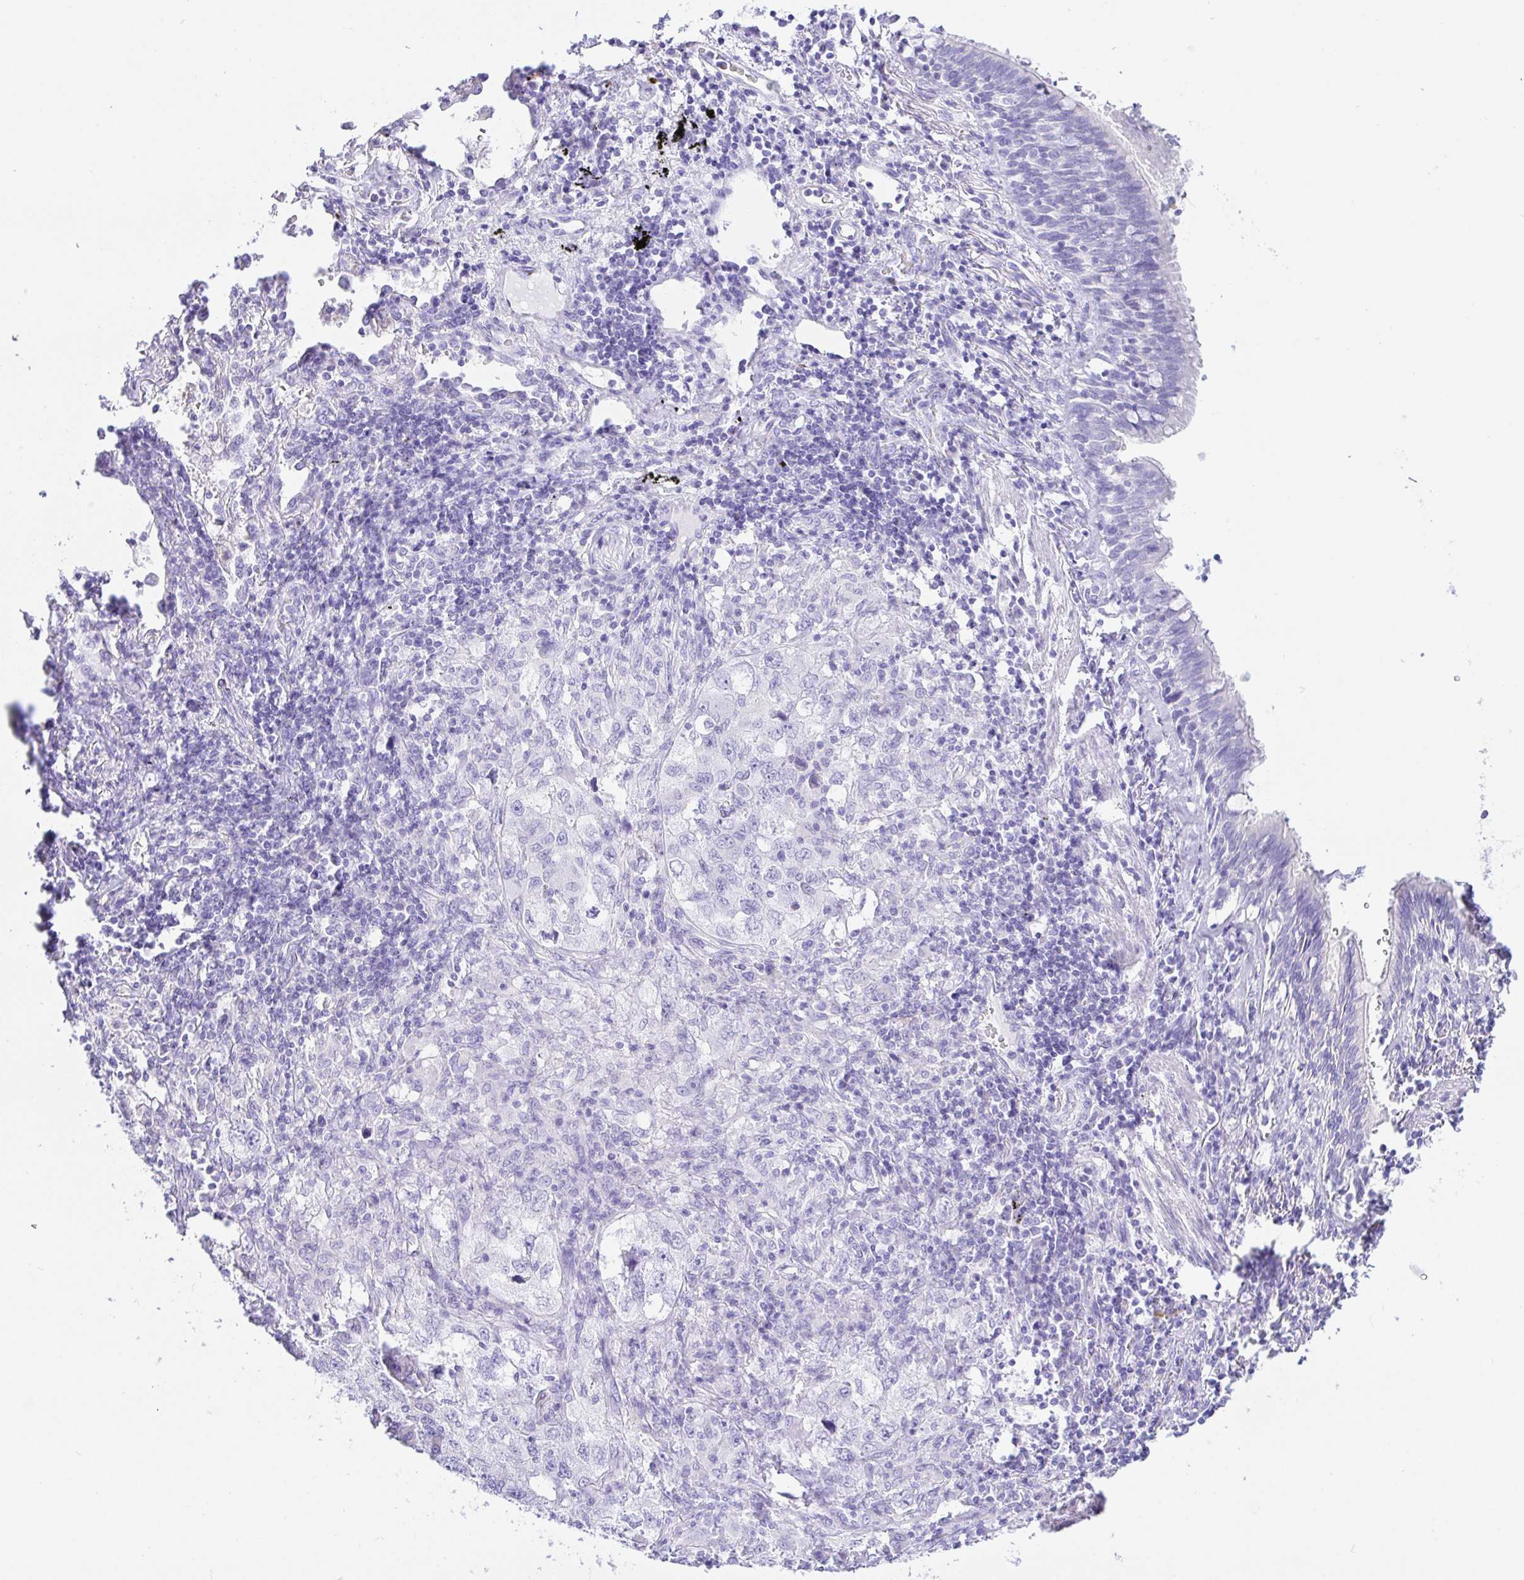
{"staining": {"intensity": "negative", "quantity": "none", "location": "none"}, "tissue": "lung cancer", "cell_type": "Tumor cells", "image_type": "cancer", "snomed": [{"axis": "morphology", "description": "Adenocarcinoma, NOS"}, {"axis": "topography", "description": "Lung"}], "caption": "Protein analysis of adenocarcinoma (lung) reveals no significant positivity in tumor cells. (DAB immunohistochemistry visualized using brightfield microscopy, high magnification).", "gene": "PAX8", "patient": {"sex": "female", "age": 57}}